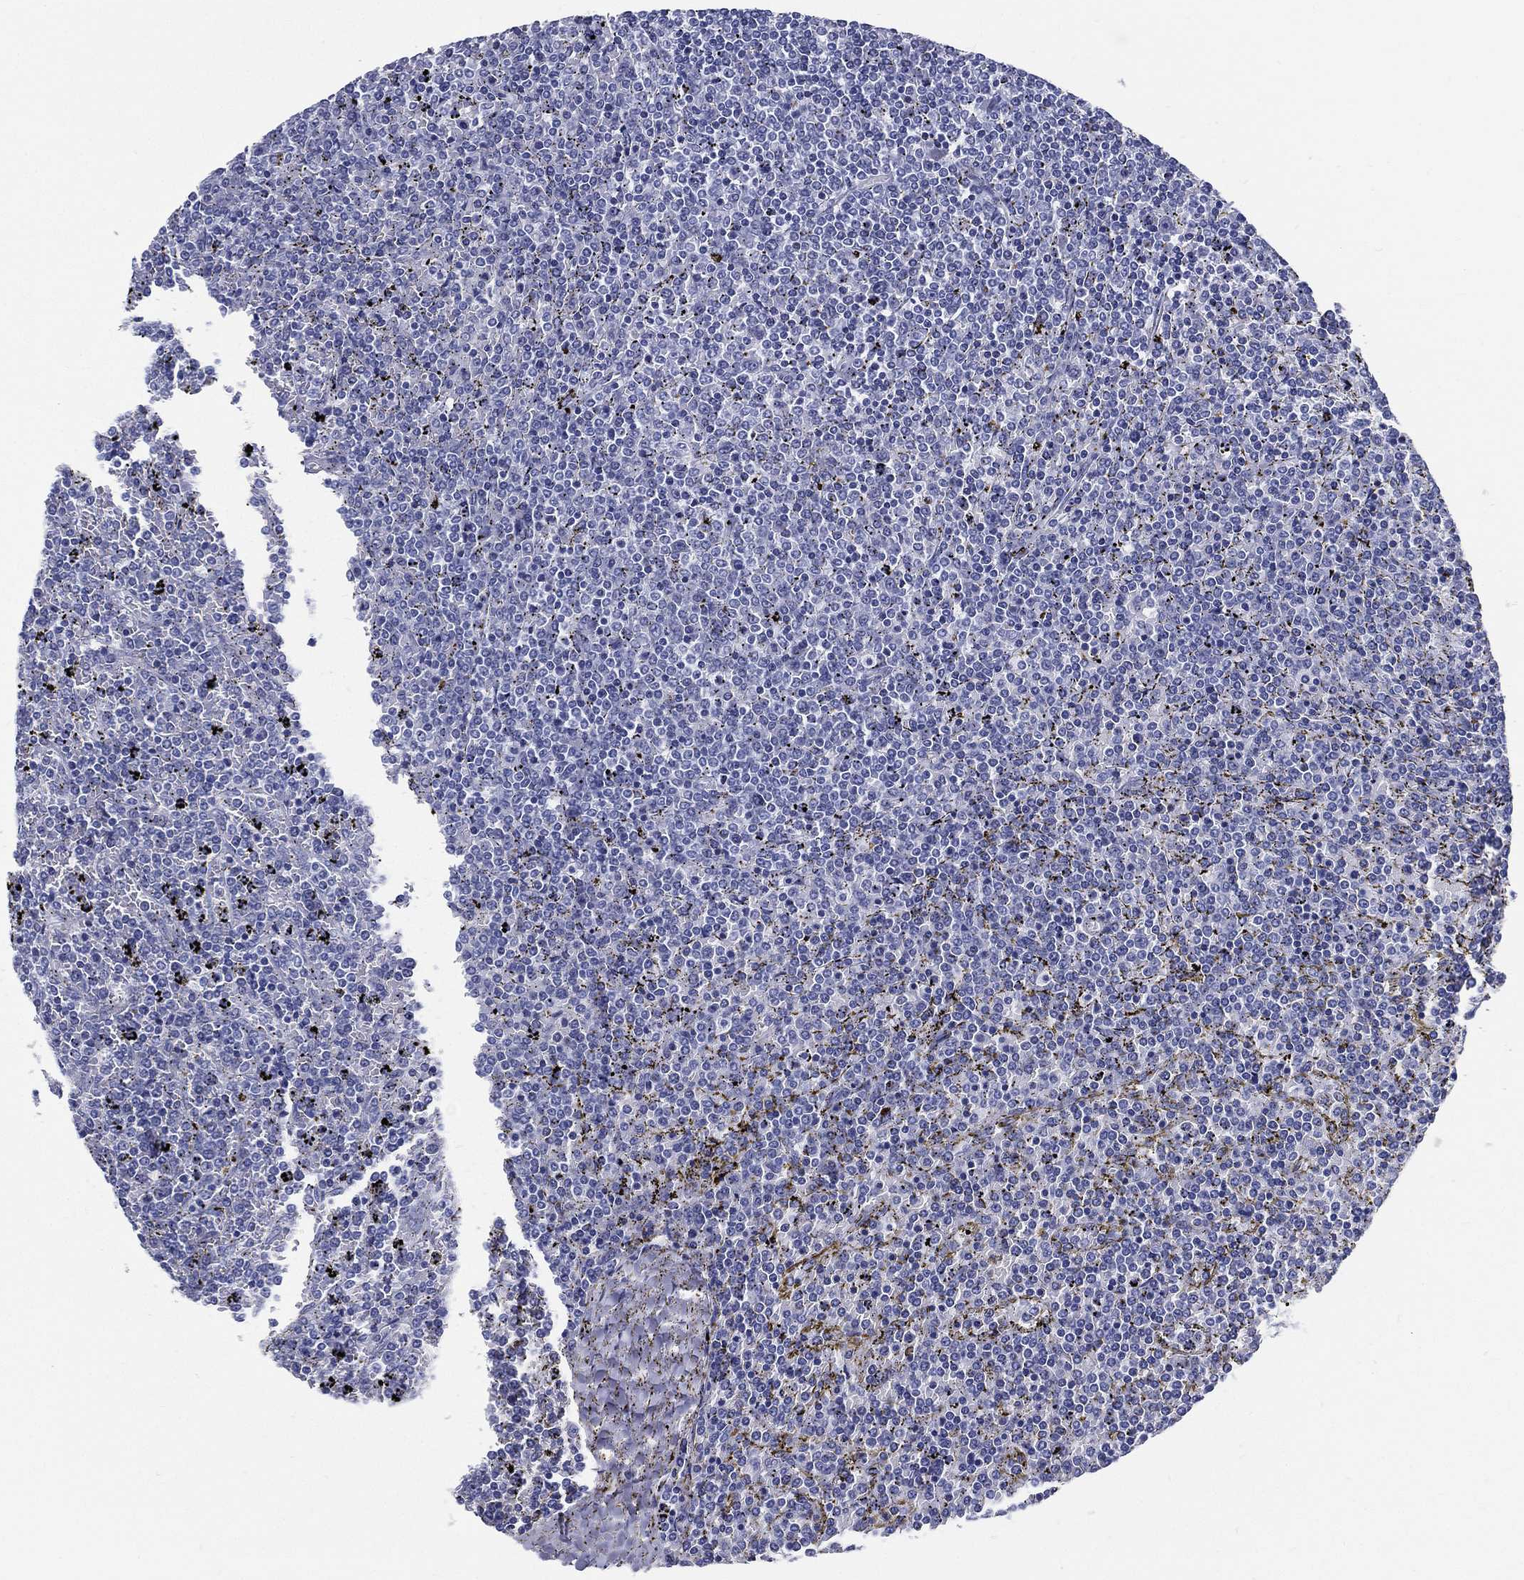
{"staining": {"intensity": "negative", "quantity": "none", "location": "none"}, "tissue": "lymphoma", "cell_type": "Tumor cells", "image_type": "cancer", "snomed": [{"axis": "morphology", "description": "Malignant lymphoma, non-Hodgkin's type, Low grade"}, {"axis": "topography", "description": "Spleen"}], "caption": "A high-resolution micrograph shows immunohistochemistry (IHC) staining of low-grade malignant lymphoma, non-Hodgkin's type, which reveals no significant staining in tumor cells.", "gene": "RSPH4A", "patient": {"sex": "female", "age": 77}}